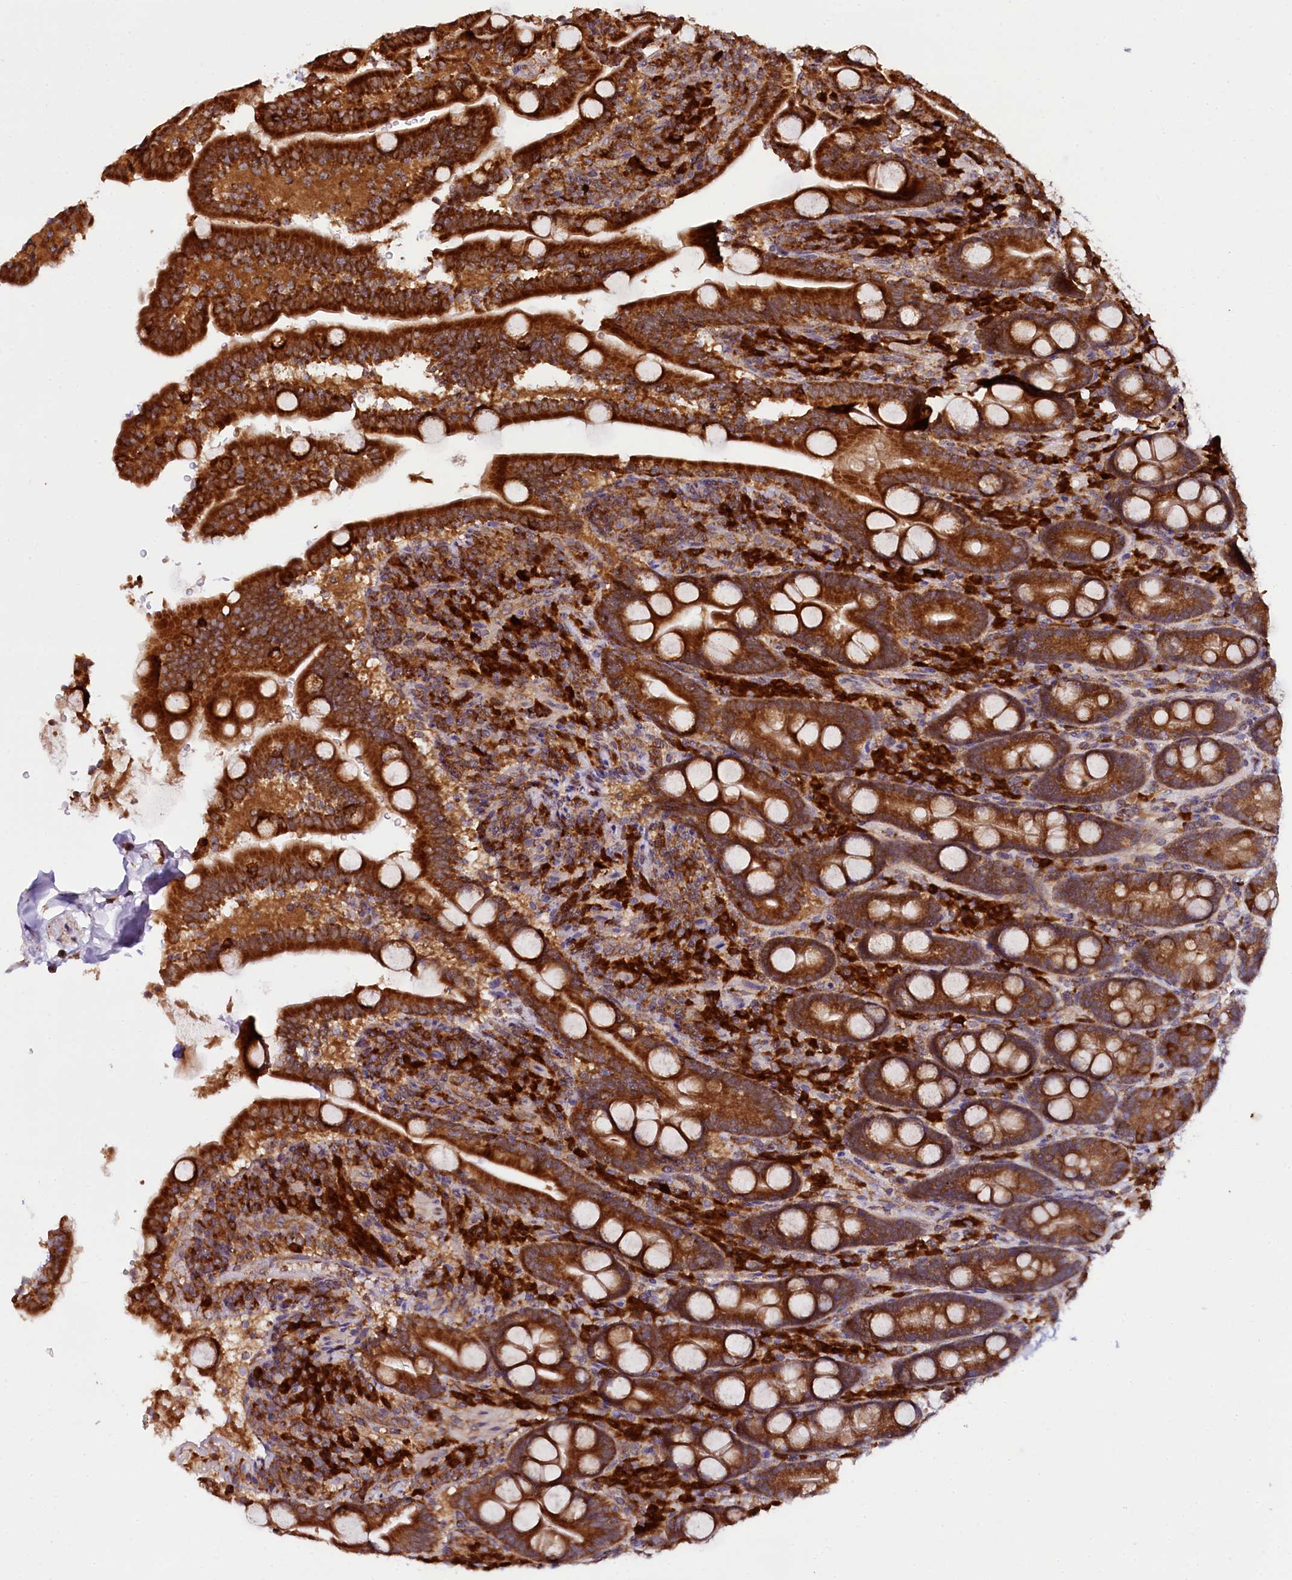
{"staining": {"intensity": "strong", "quantity": ">75%", "location": "cytoplasmic/membranous"}, "tissue": "duodenum", "cell_type": "Glandular cells", "image_type": "normal", "snomed": [{"axis": "morphology", "description": "Normal tissue, NOS"}, {"axis": "topography", "description": "Duodenum"}], "caption": "Immunohistochemistry (IHC) histopathology image of unremarkable duodenum stained for a protein (brown), which reveals high levels of strong cytoplasmic/membranous expression in about >75% of glandular cells.", "gene": "UFM1", "patient": {"sex": "male", "age": 35}}